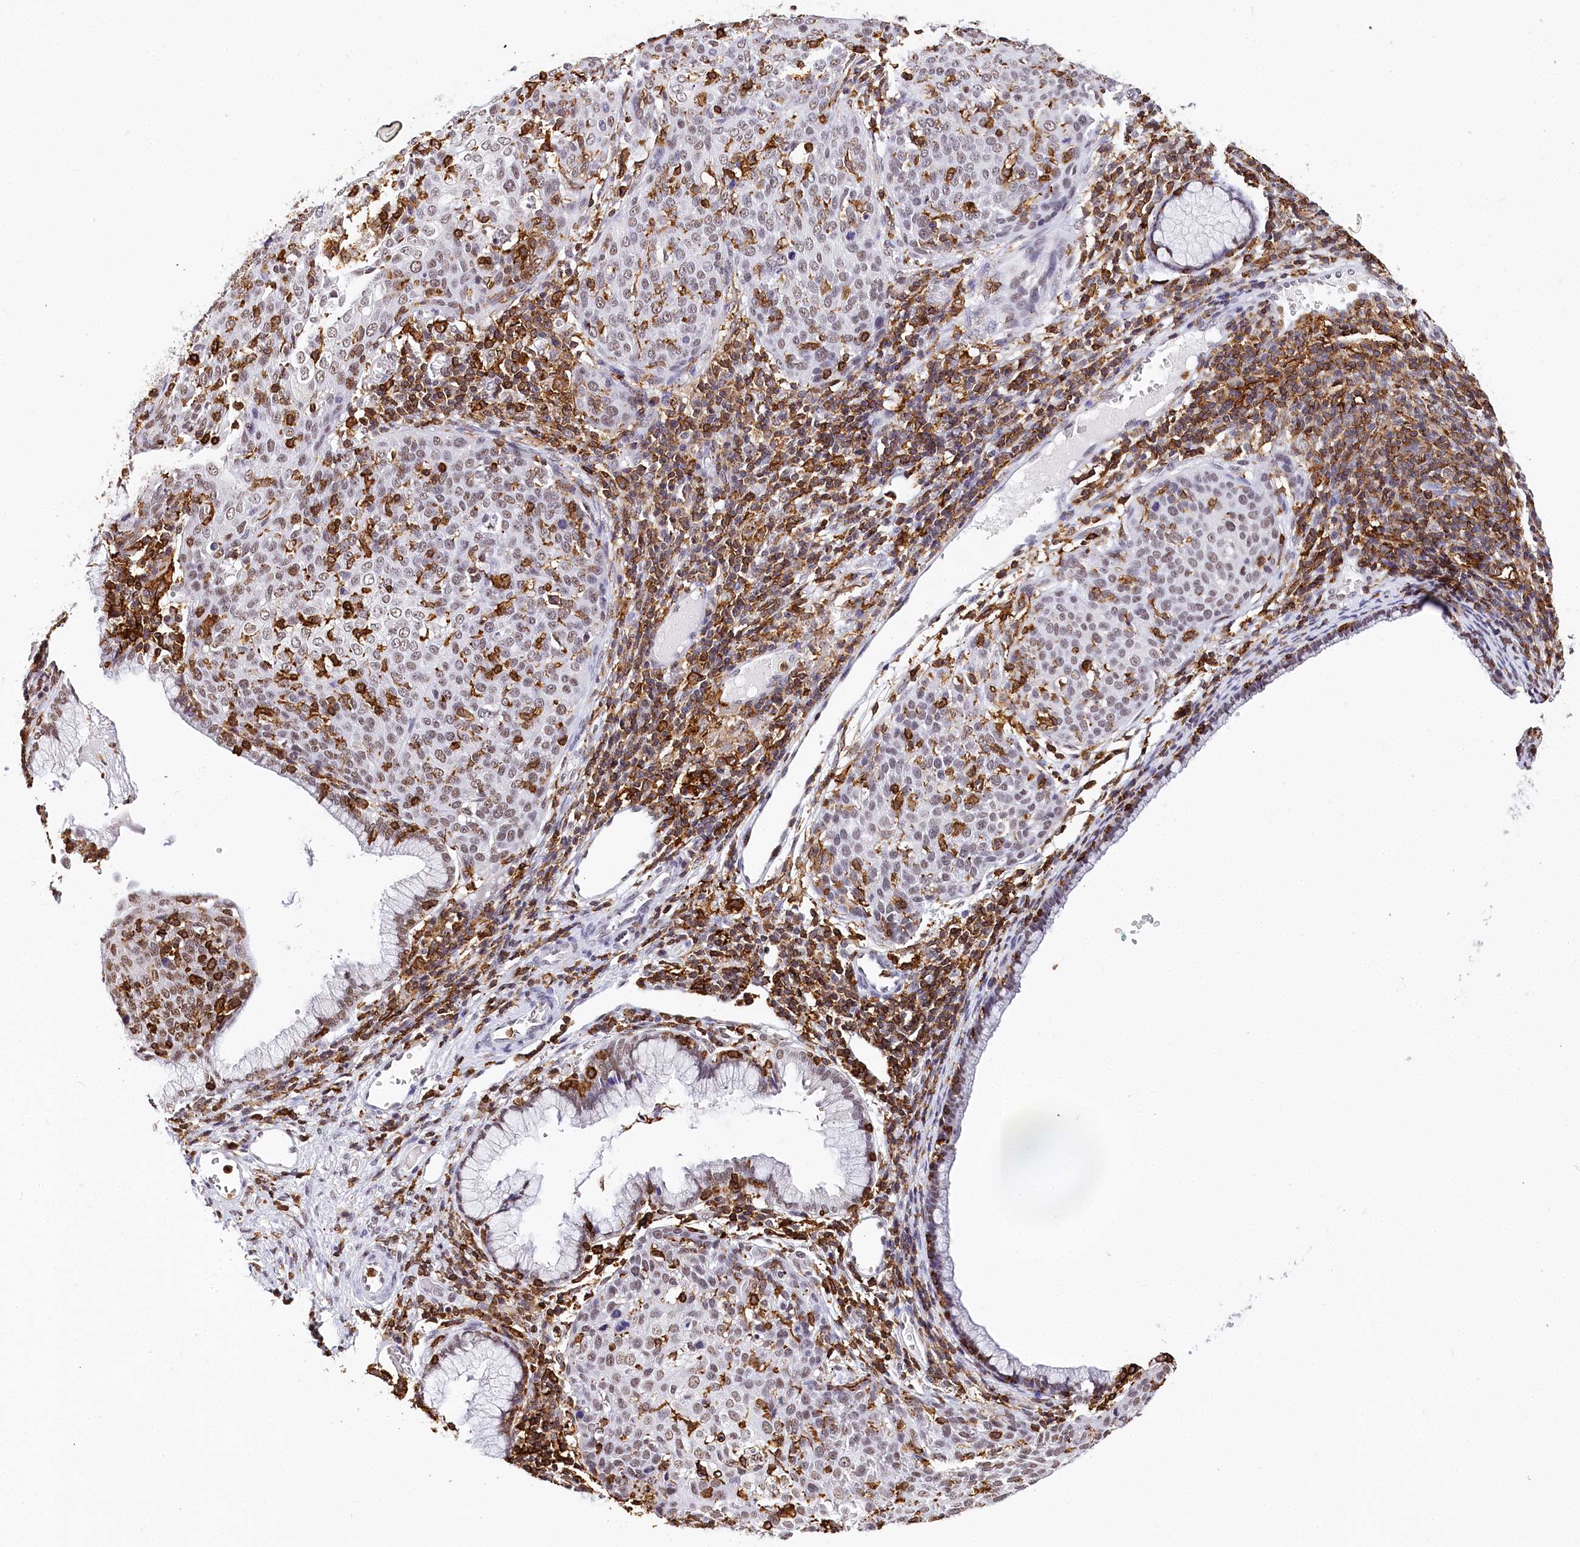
{"staining": {"intensity": "moderate", "quantity": "25%-75%", "location": "nuclear"}, "tissue": "cervical cancer", "cell_type": "Tumor cells", "image_type": "cancer", "snomed": [{"axis": "morphology", "description": "Squamous cell carcinoma, NOS"}, {"axis": "topography", "description": "Cervix"}], "caption": "Brown immunohistochemical staining in human cervical squamous cell carcinoma displays moderate nuclear positivity in about 25%-75% of tumor cells.", "gene": "BARD1", "patient": {"sex": "female", "age": 38}}